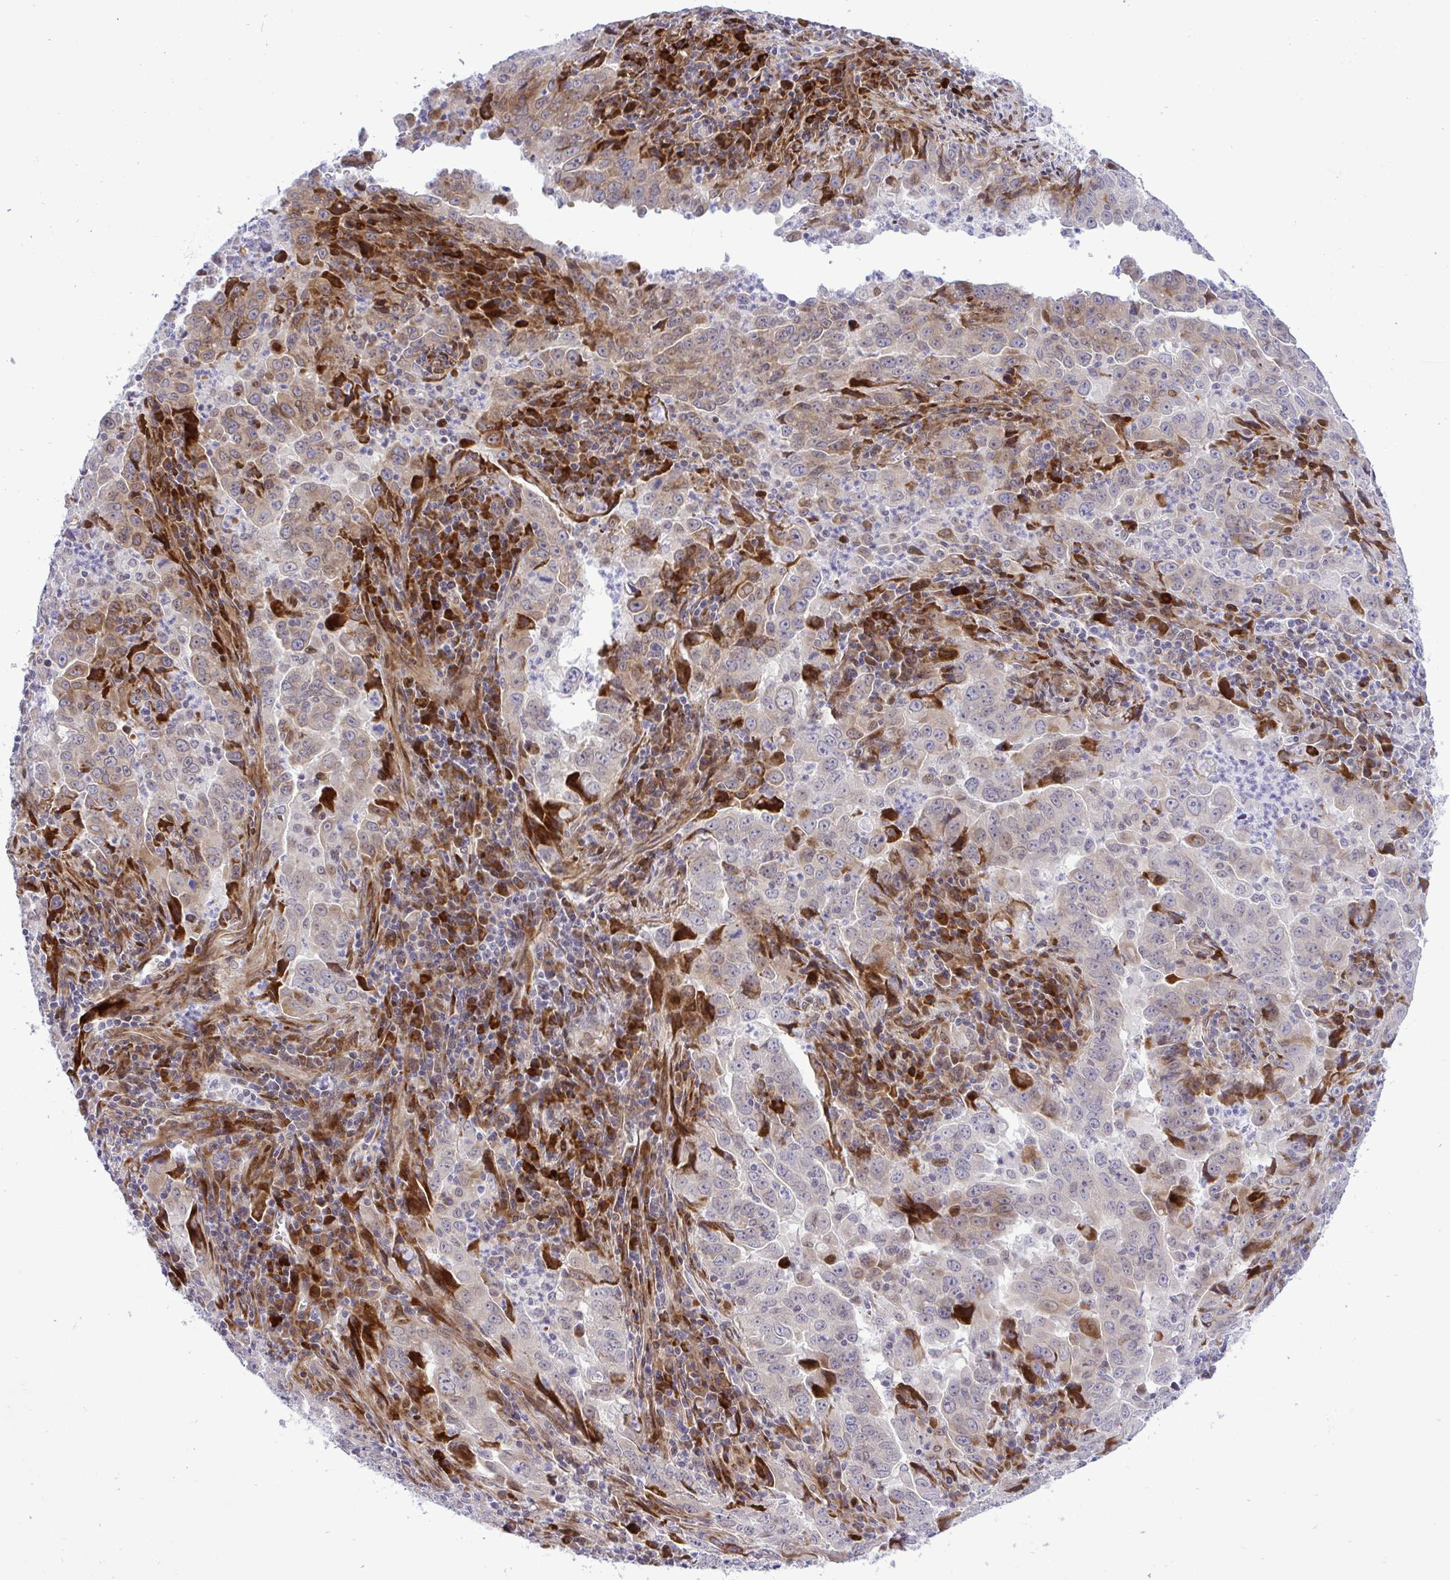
{"staining": {"intensity": "strong", "quantity": "<25%", "location": "cytoplasmic/membranous,nuclear"}, "tissue": "lung cancer", "cell_type": "Tumor cells", "image_type": "cancer", "snomed": [{"axis": "morphology", "description": "Adenocarcinoma, NOS"}, {"axis": "topography", "description": "Lung"}], "caption": "Lung cancer tissue displays strong cytoplasmic/membranous and nuclear staining in approximately <25% of tumor cells, visualized by immunohistochemistry. Nuclei are stained in blue.", "gene": "CASTOR2", "patient": {"sex": "male", "age": 67}}